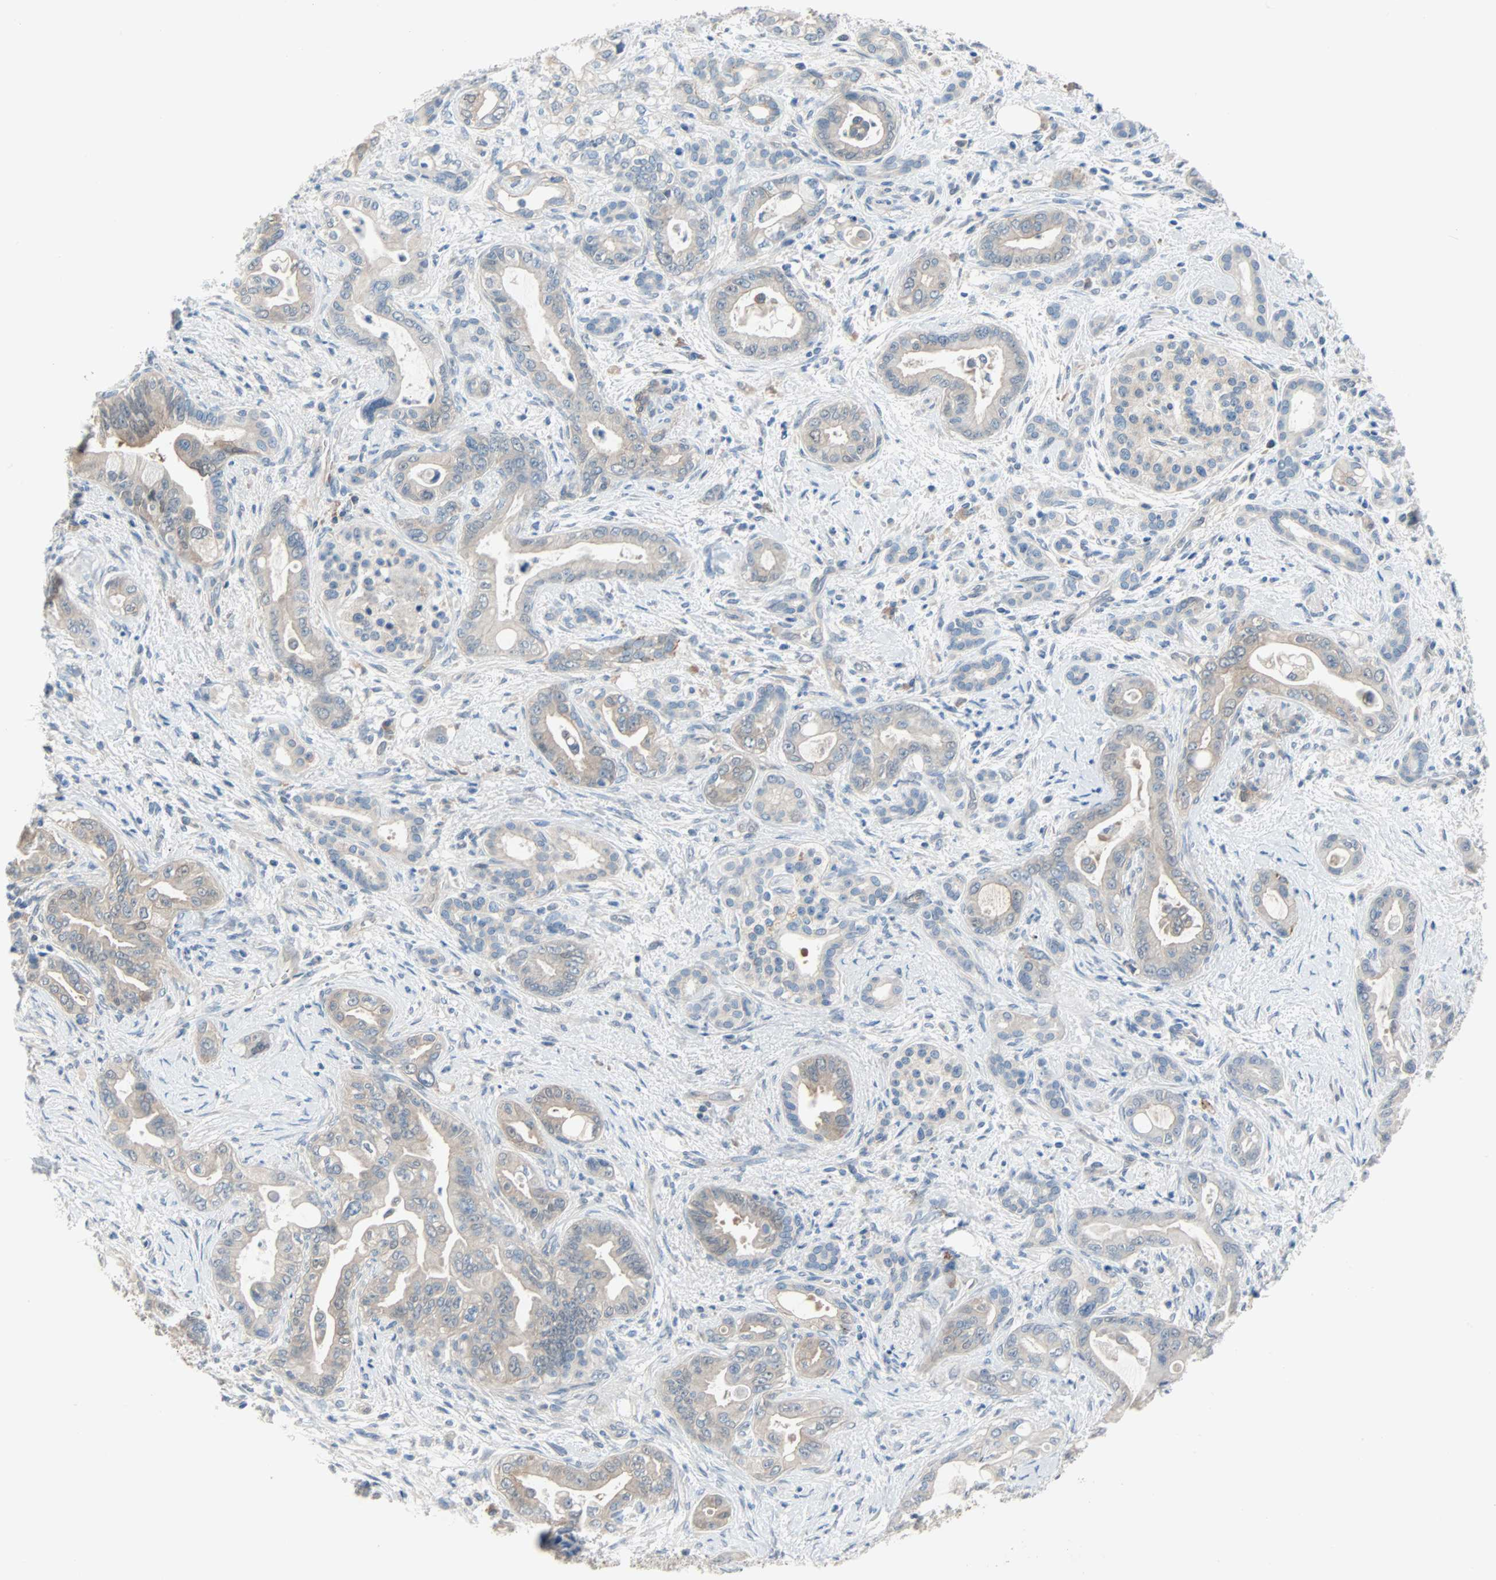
{"staining": {"intensity": "weak", "quantity": ">75%", "location": "cytoplasmic/membranous"}, "tissue": "pancreatic cancer", "cell_type": "Tumor cells", "image_type": "cancer", "snomed": [{"axis": "morphology", "description": "Adenocarcinoma, NOS"}, {"axis": "topography", "description": "Pancreas"}], "caption": "Protein expression by immunohistochemistry (IHC) exhibits weak cytoplasmic/membranous positivity in approximately >75% of tumor cells in pancreatic cancer. (Stains: DAB (3,3'-diaminobenzidine) in brown, nuclei in blue, Microscopy: brightfield microscopy at high magnification).", "gene": "TNFRSF12A", "patient": {"sex": "male", "age": 70}}